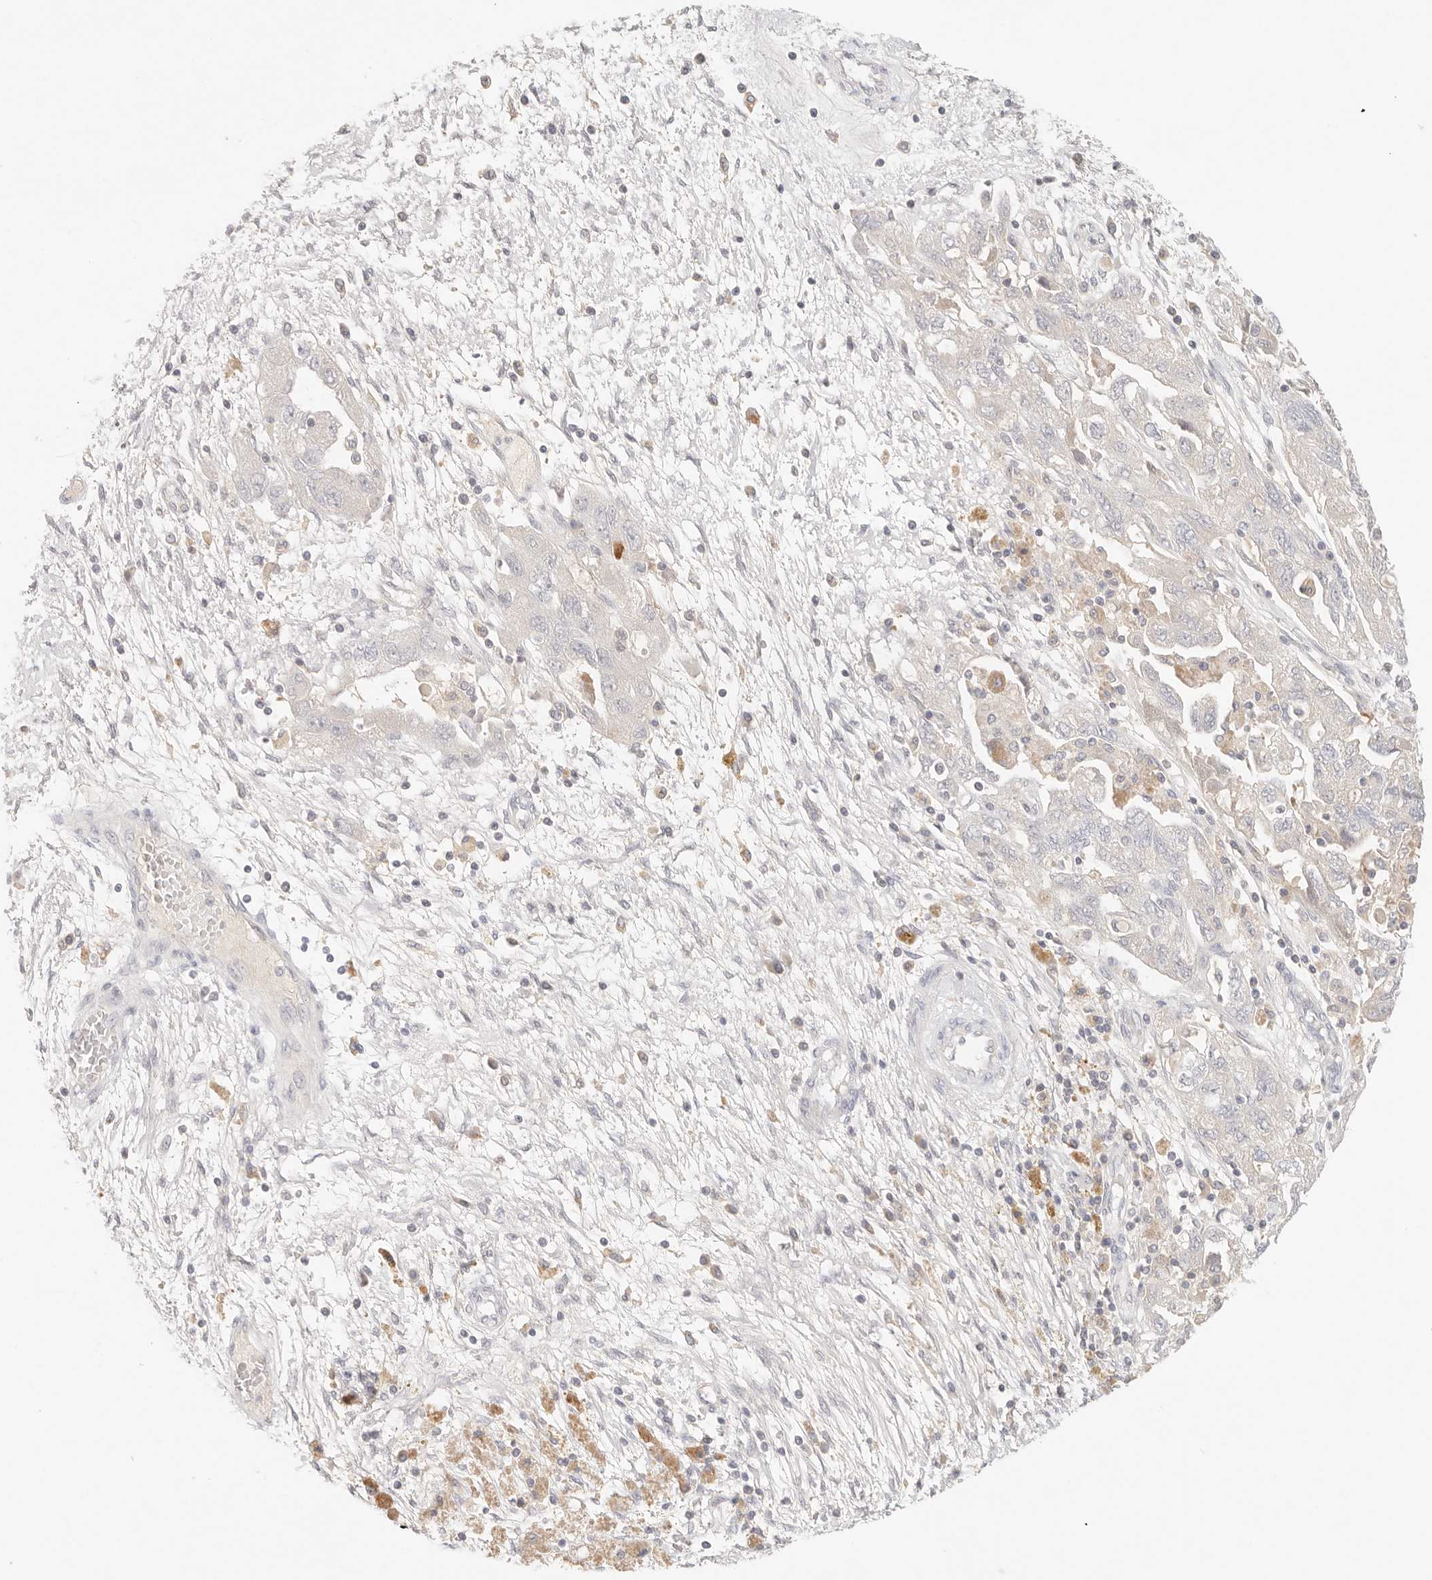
{"staining": {"intensity": "negative", "quantity": "none", "location": "none"}, "tissue": "ovarian cancer", "cell_type": "Tumor cells", "image_type": "cancer", "snomed": [{"axis": "morphology", "description": "Carcinoma, NOS"}, {"axis": "morphology", "description": "Cystadenocarcinoma, serous, NOS"}, {"axis": "topography", "description": "Ovary"}], "caption": "An immunohistochemistry (IHC) micrograph of carcinoma (ovarian) is shown. There is no staining in tumor cells of carcinoma (ovarian). The staining is performed using DAB brown chromogen with nuclei counter-stained in using hematoxylin.", "gene": "SPHK1", "patient": {"sex": "female", "age": 69}}